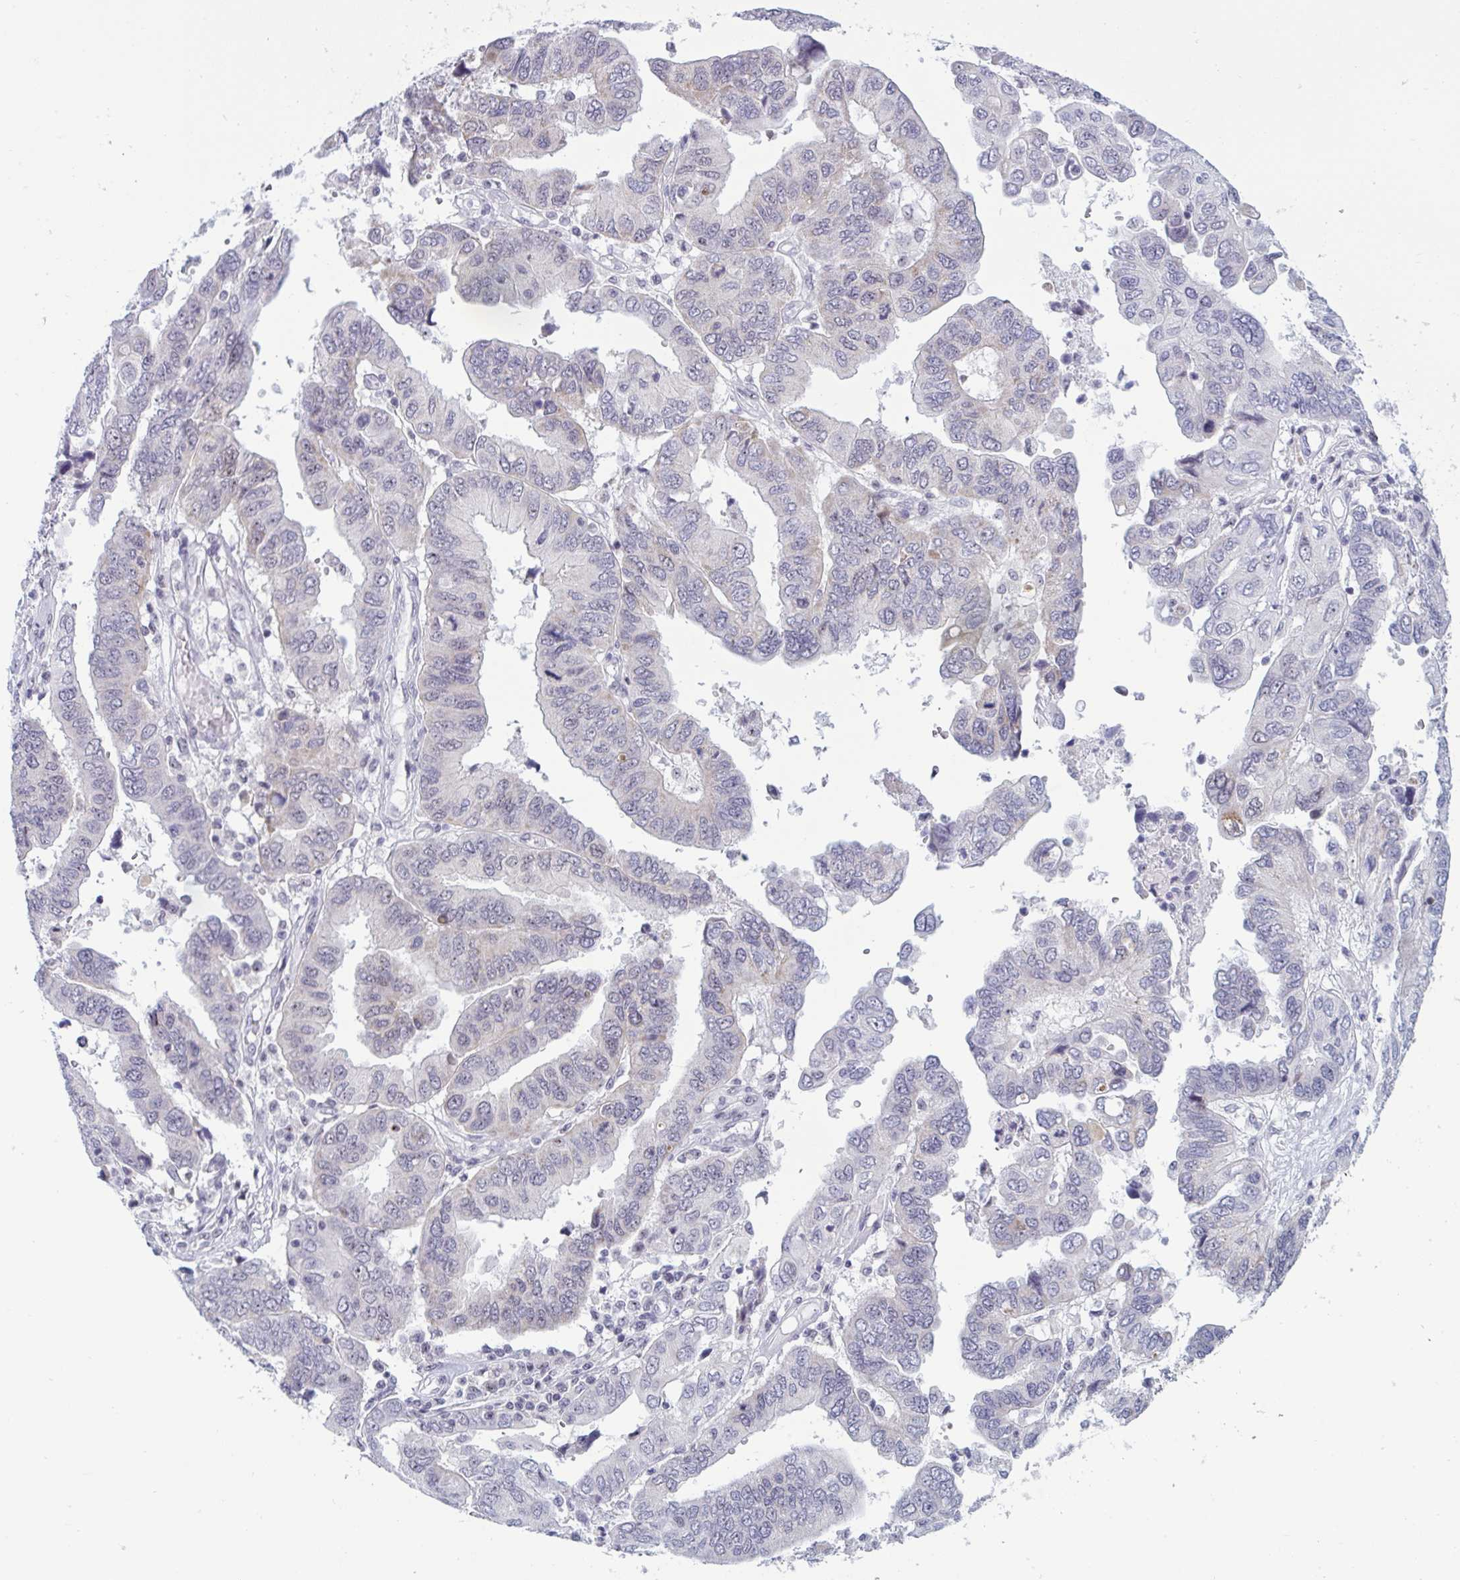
{"staining": {"intensity": "negative", "quantity": "none", "location": "none"}, "tissue": "ovarian cancer", "cell_type": "Tumor cells", "image_type": "cancer", "snomed": [{"axis": "morphology", "description": "Cystadenocarcinoma, serous, NOS"}, {"axis": "topography", "description": "Ovary"}], "caption": "The histopathology image shows no staining of tumor cells in serous cystadenocarcinoma (ovarian).", "gene": "TGM6", "patient": {"sex": "female", "age": 79}}